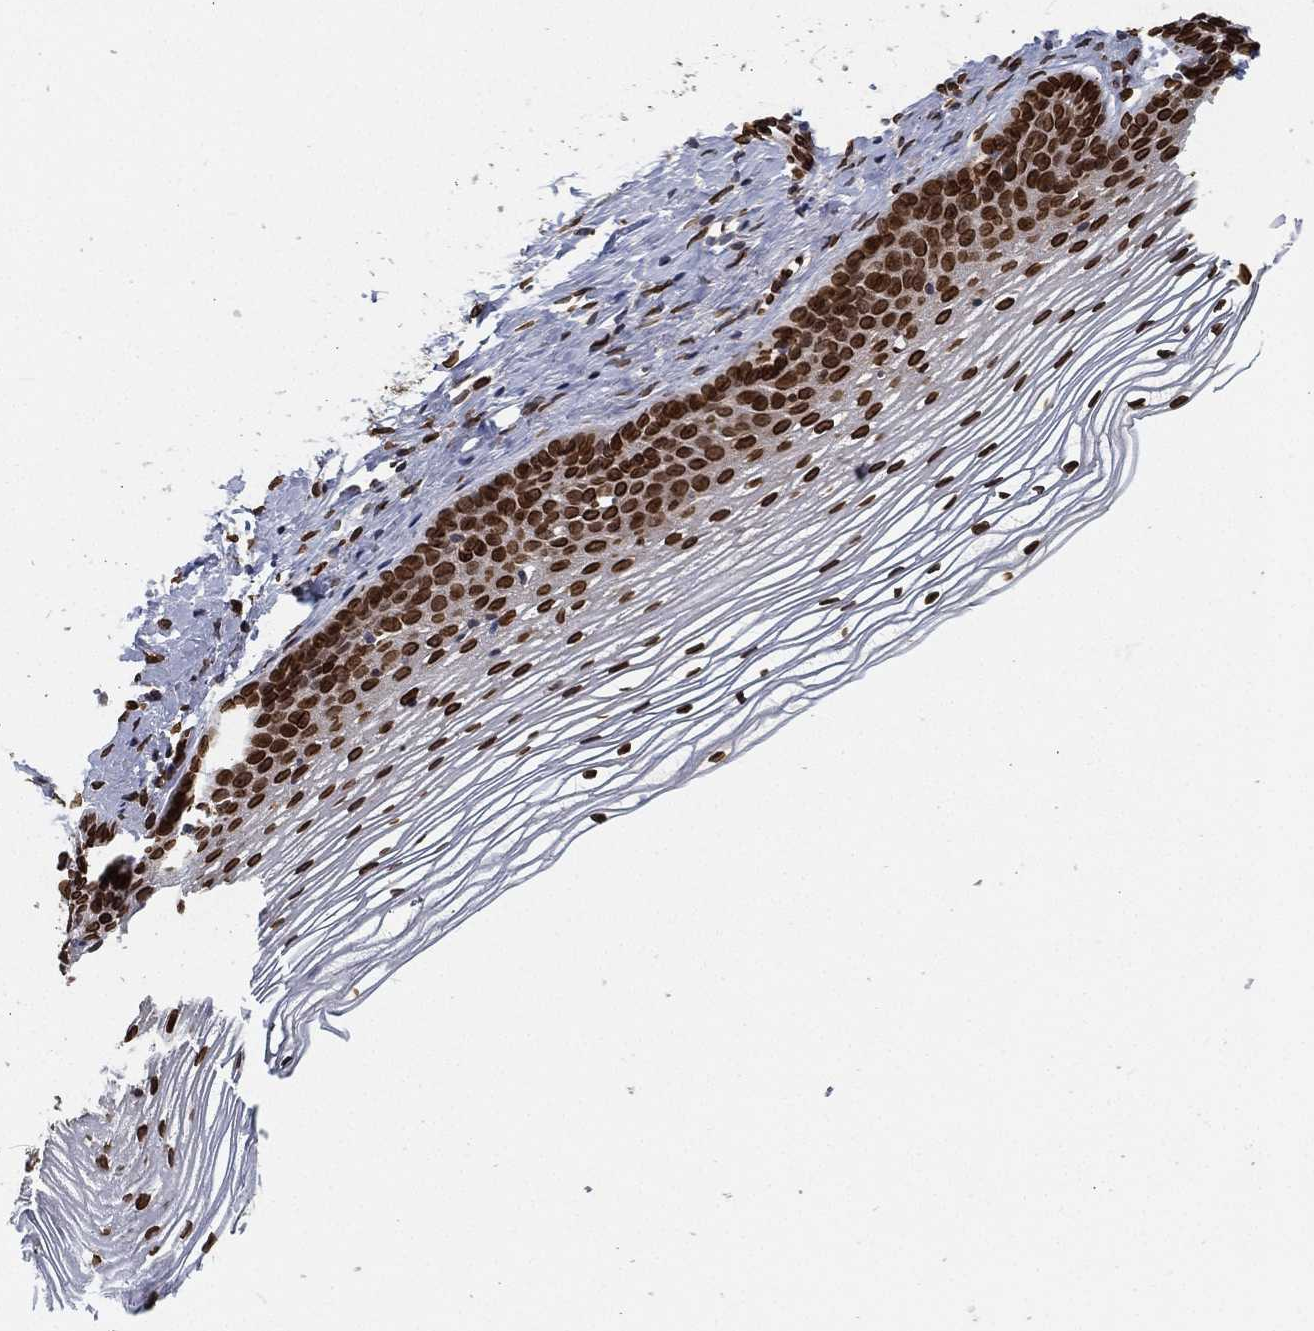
{"staining": {"intensity": "strong", "quantity": ">75%", "location": "cytoplasmic/membranous,nuclear"}, "tissue": "cervix", "cell_type": "Squamous epithelial cells", "image_type": "normal", "snomed": [{"axis": "morphology", "description": "Normal tissue, NOS"}, {"axis": "topography", "description": "Cervix"}], "caption": "This is an image of IHC staining of benign cervix, which shows strong positivity in the cytoplasmic/membranous,nuclear of squamous epithelial cells.", "gene": "PALB2", "patient": {"sex": "female", "age": 39}}